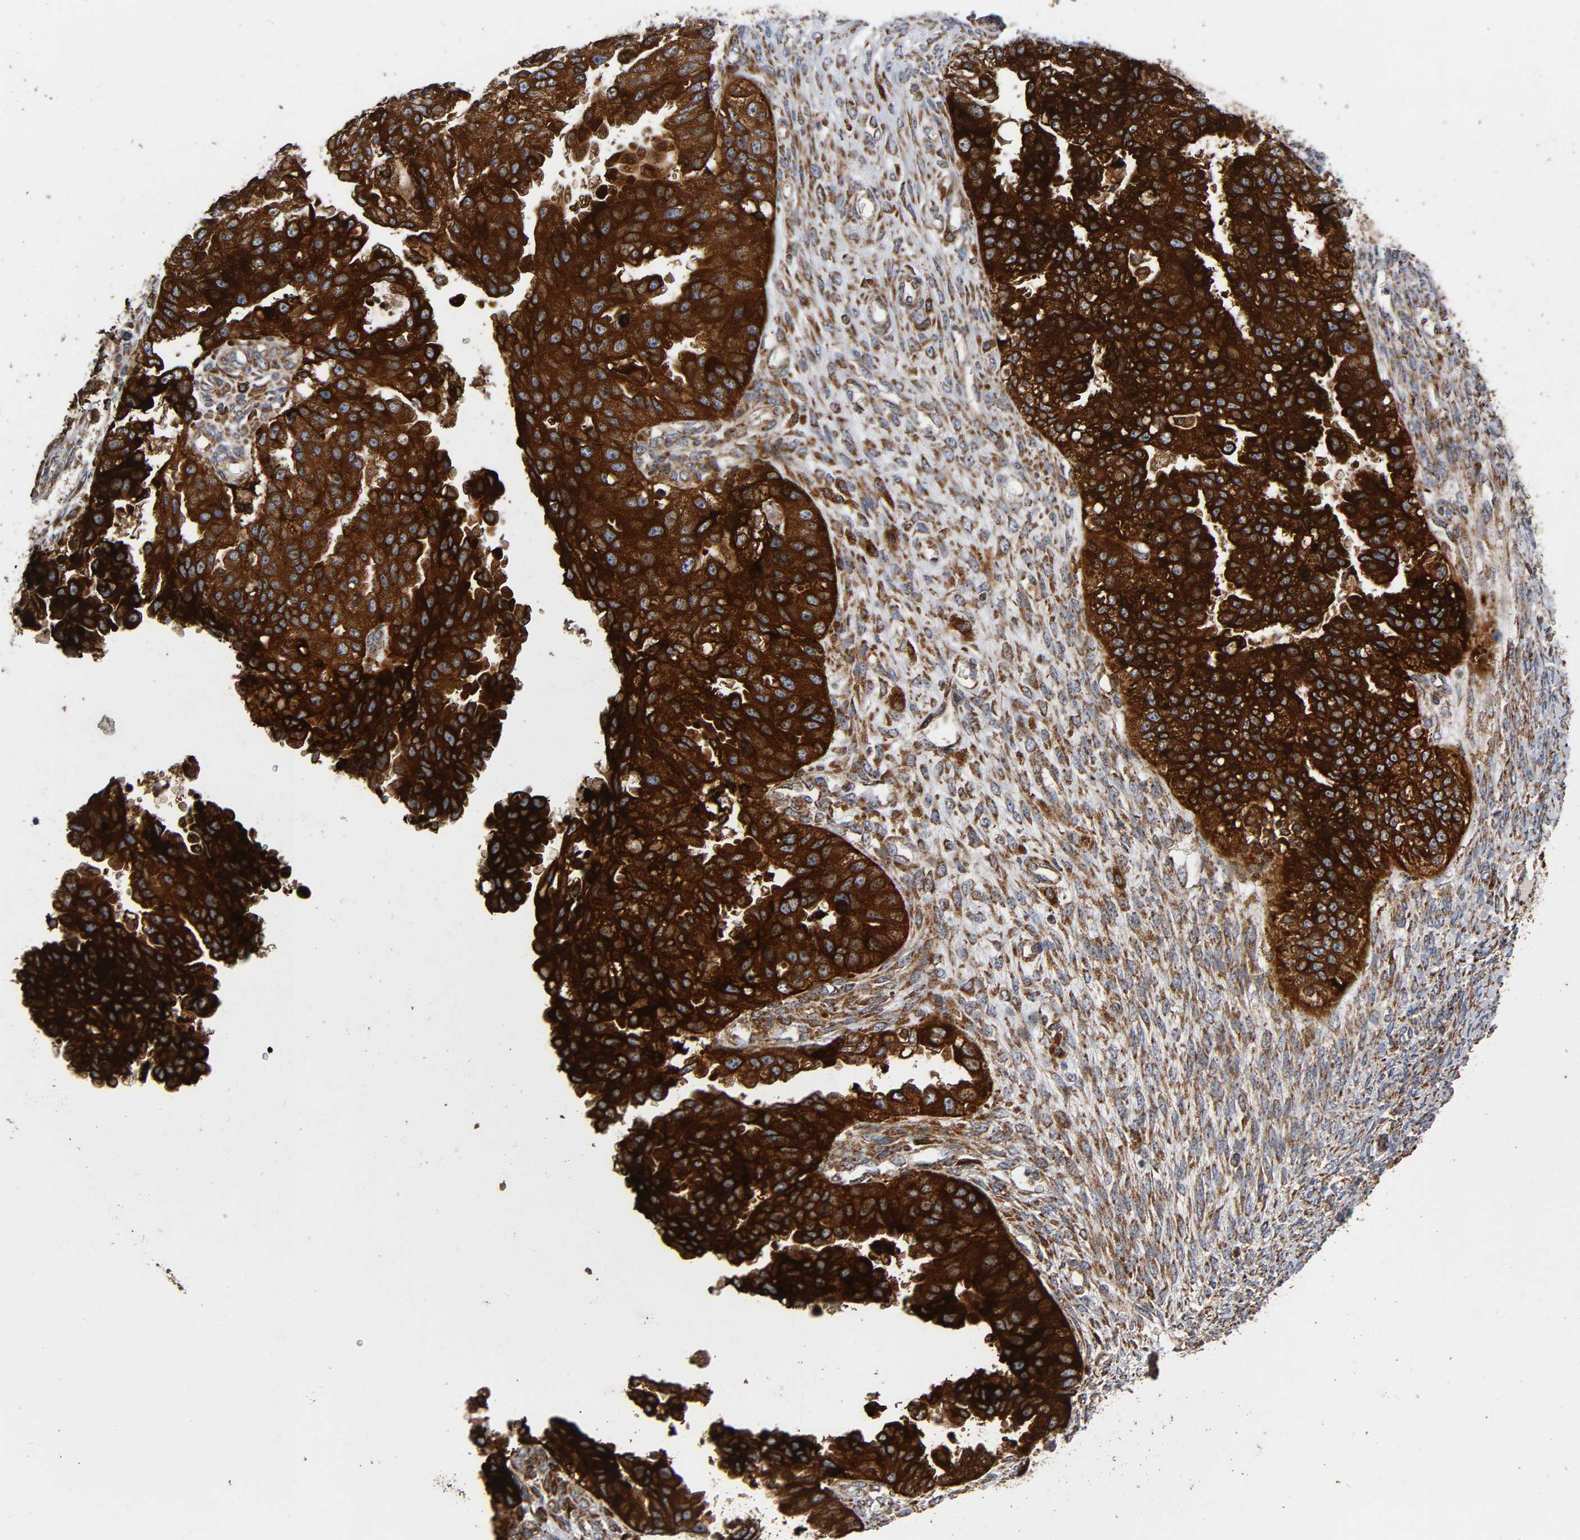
{"staining": {"intensity": "strong", "quantity": ">75%", "location": "cytoplasmic/membranous"}, "tissue": "ovarian cancer", "cell_type": "Tumor cells", "image_type": "cancer", "snomed": [{"axis": "morphology", "description": "Cystadenocarcinoma, serous, NOS"}, {"axis": "topography", "description": "Ovary"}], "caption": "A brown stain shows strong cytoplasmic/membranous expression of a protein in human ovarian serous cystadenocarcinoma tumor cells. Nuclei are stained in blue.", "gene": "MAP3K1", "patient": {"sex": "female", "age": 58}}